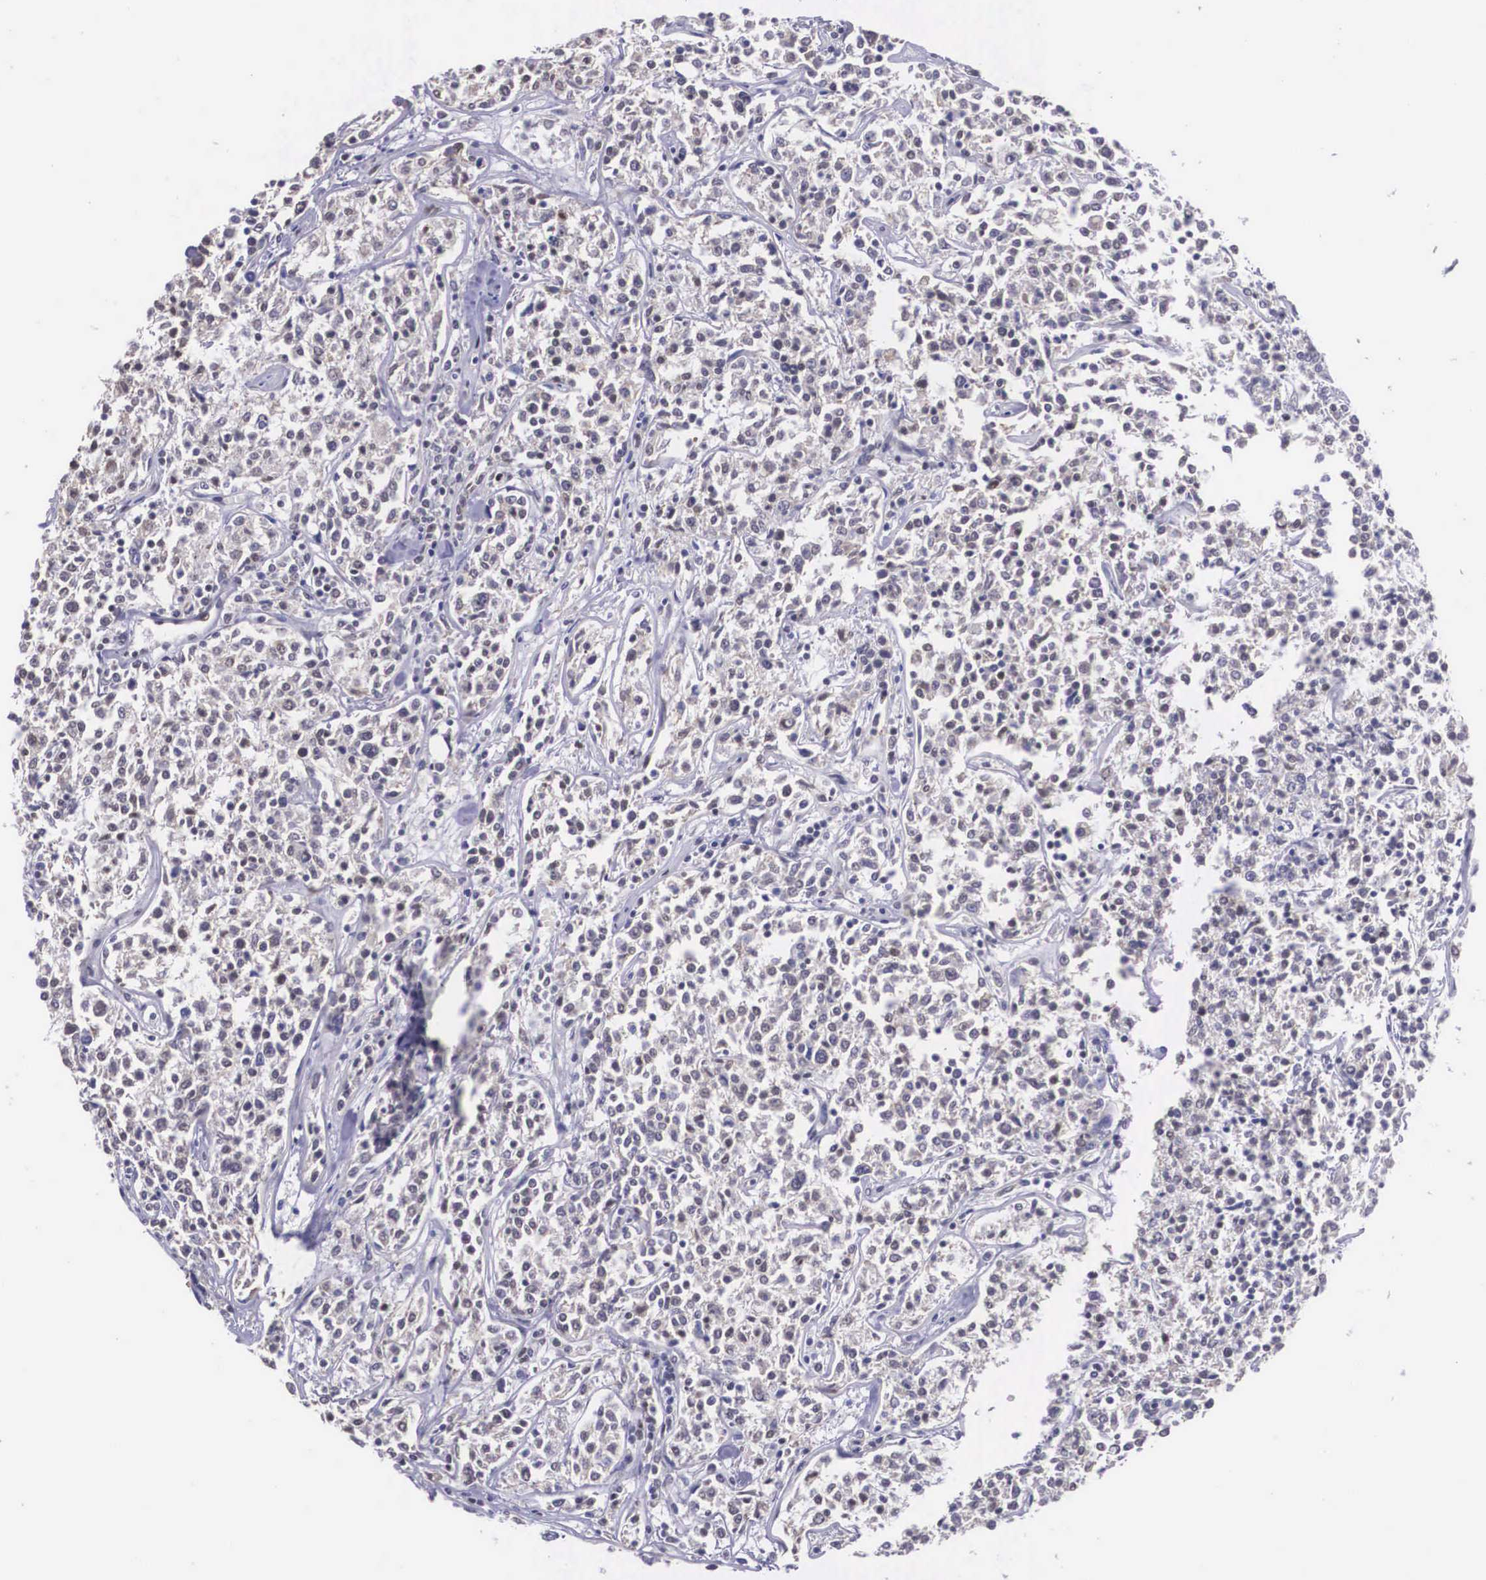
{"staining": {"intensity": "negative", "quantity": "none", "location": "none"}, "tissue": "lymphoma", "cell_type": "Tumor cells", "image_type": "cancer", "snomed": [{"axis": "morphology", "description": "Malignant lymphoma, non-Hodgkin's type, Low grade"}, {"axis": "topography", "description": "Small intestine"}], "caption": "A high-resolution histopathology image shows IHC staining of low-grade malignant lymphoma, non-Hodgkin's type, which exhibits no significant expression in tumor cells.", "gene": "SLC25A21", "patient": {"sex": "female", "age": 59}}